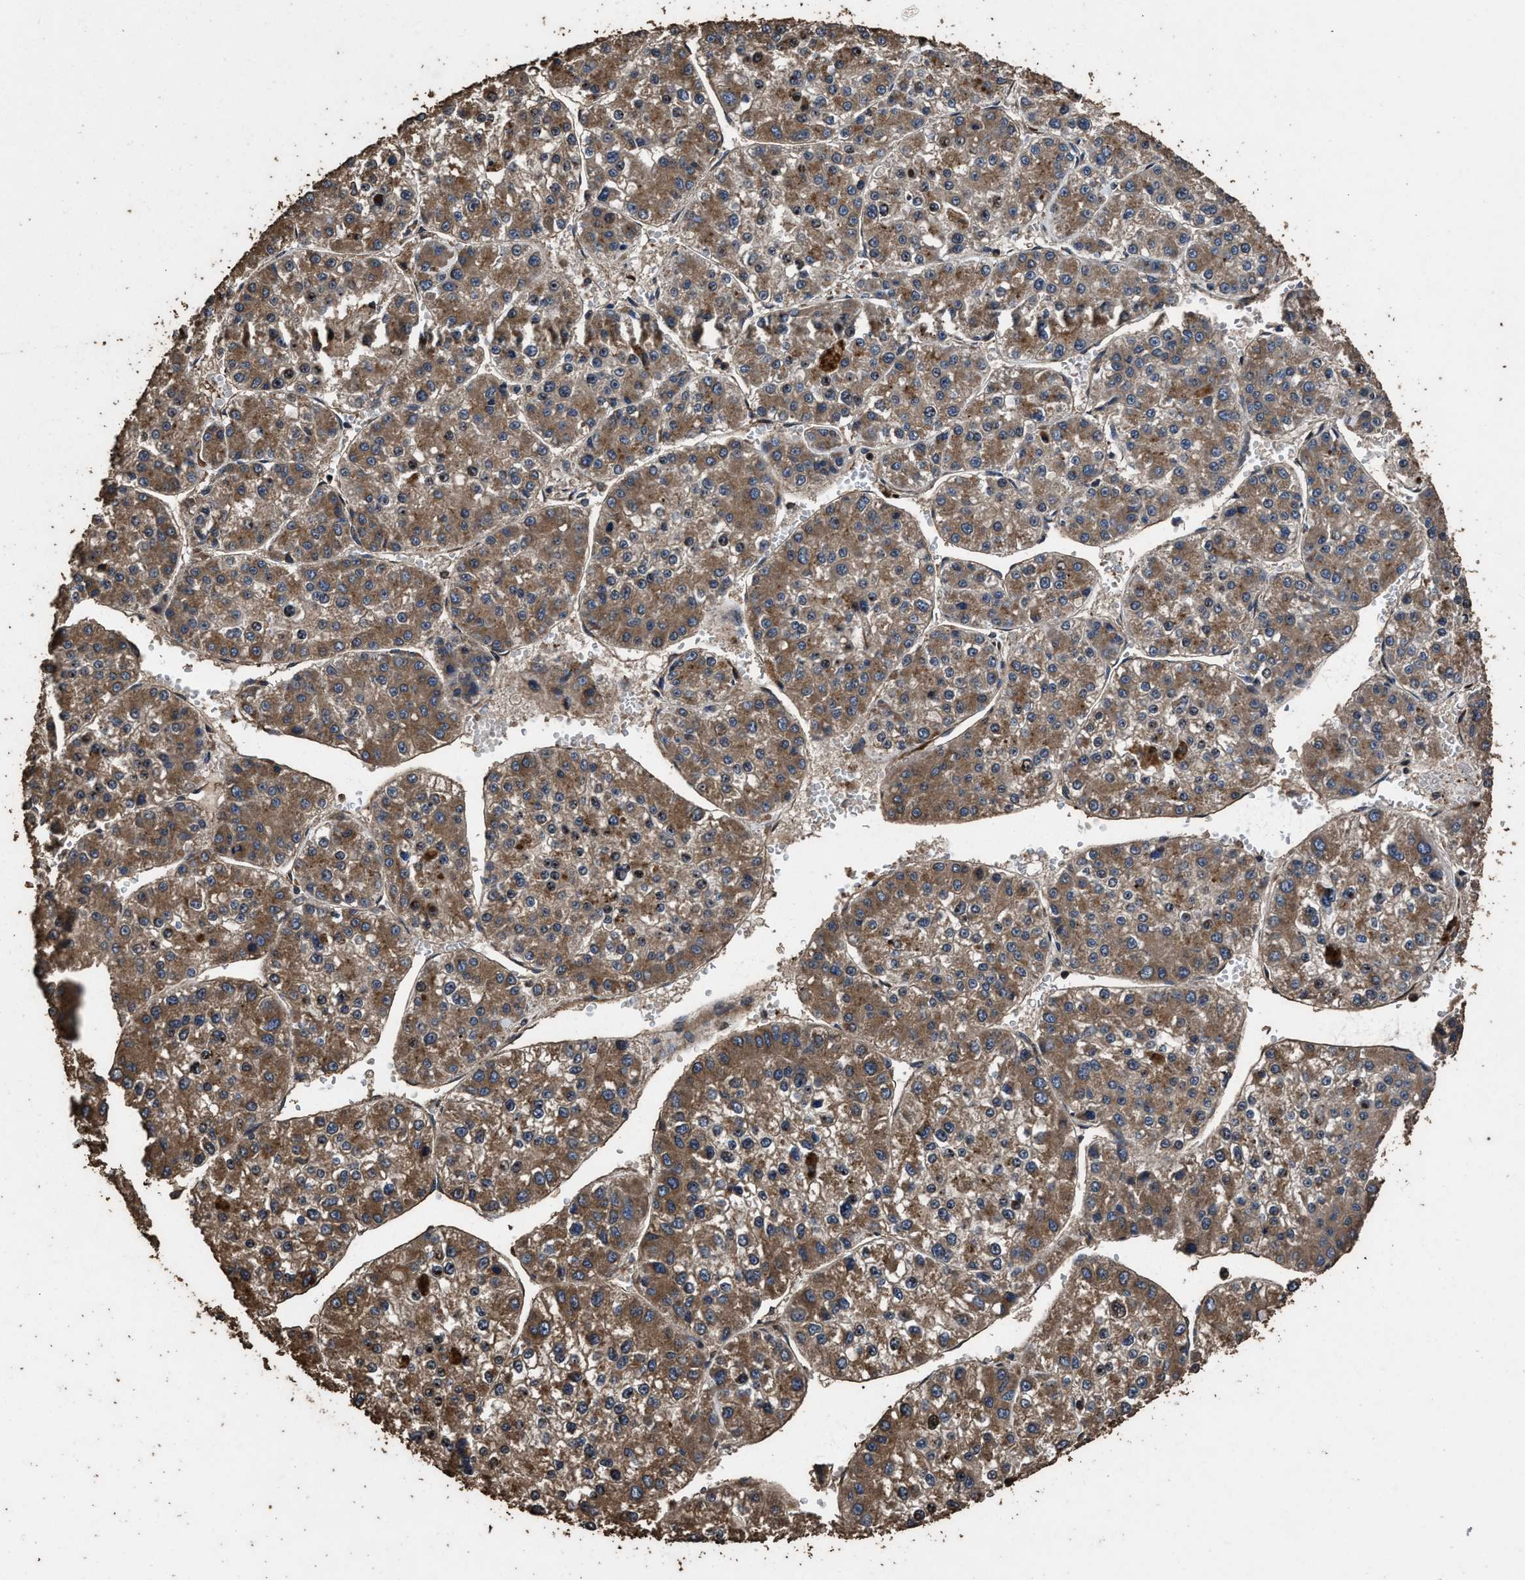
{"staining": {"intensity": "moderate", "quantity": ">75%", "location": "cytoplasmic/membranous"}, "tissue": "liver cancer", "cell_type": "Tumor cells", "image_type": "cancer", "snomed": [{"axis": "morphology", "description": "Carcinoma, Hepatocellular, NOS"}, {"axis": "topography", "description": "Liver"}], "caption": "Hepatocellular carcinoma (liver) tissue demonstrates moderate cytoplasmic/membranous expression in approximately >75% of tumor cells", "gene": "ZMYND19", "patient": {"sex": "female", "age": 73}}